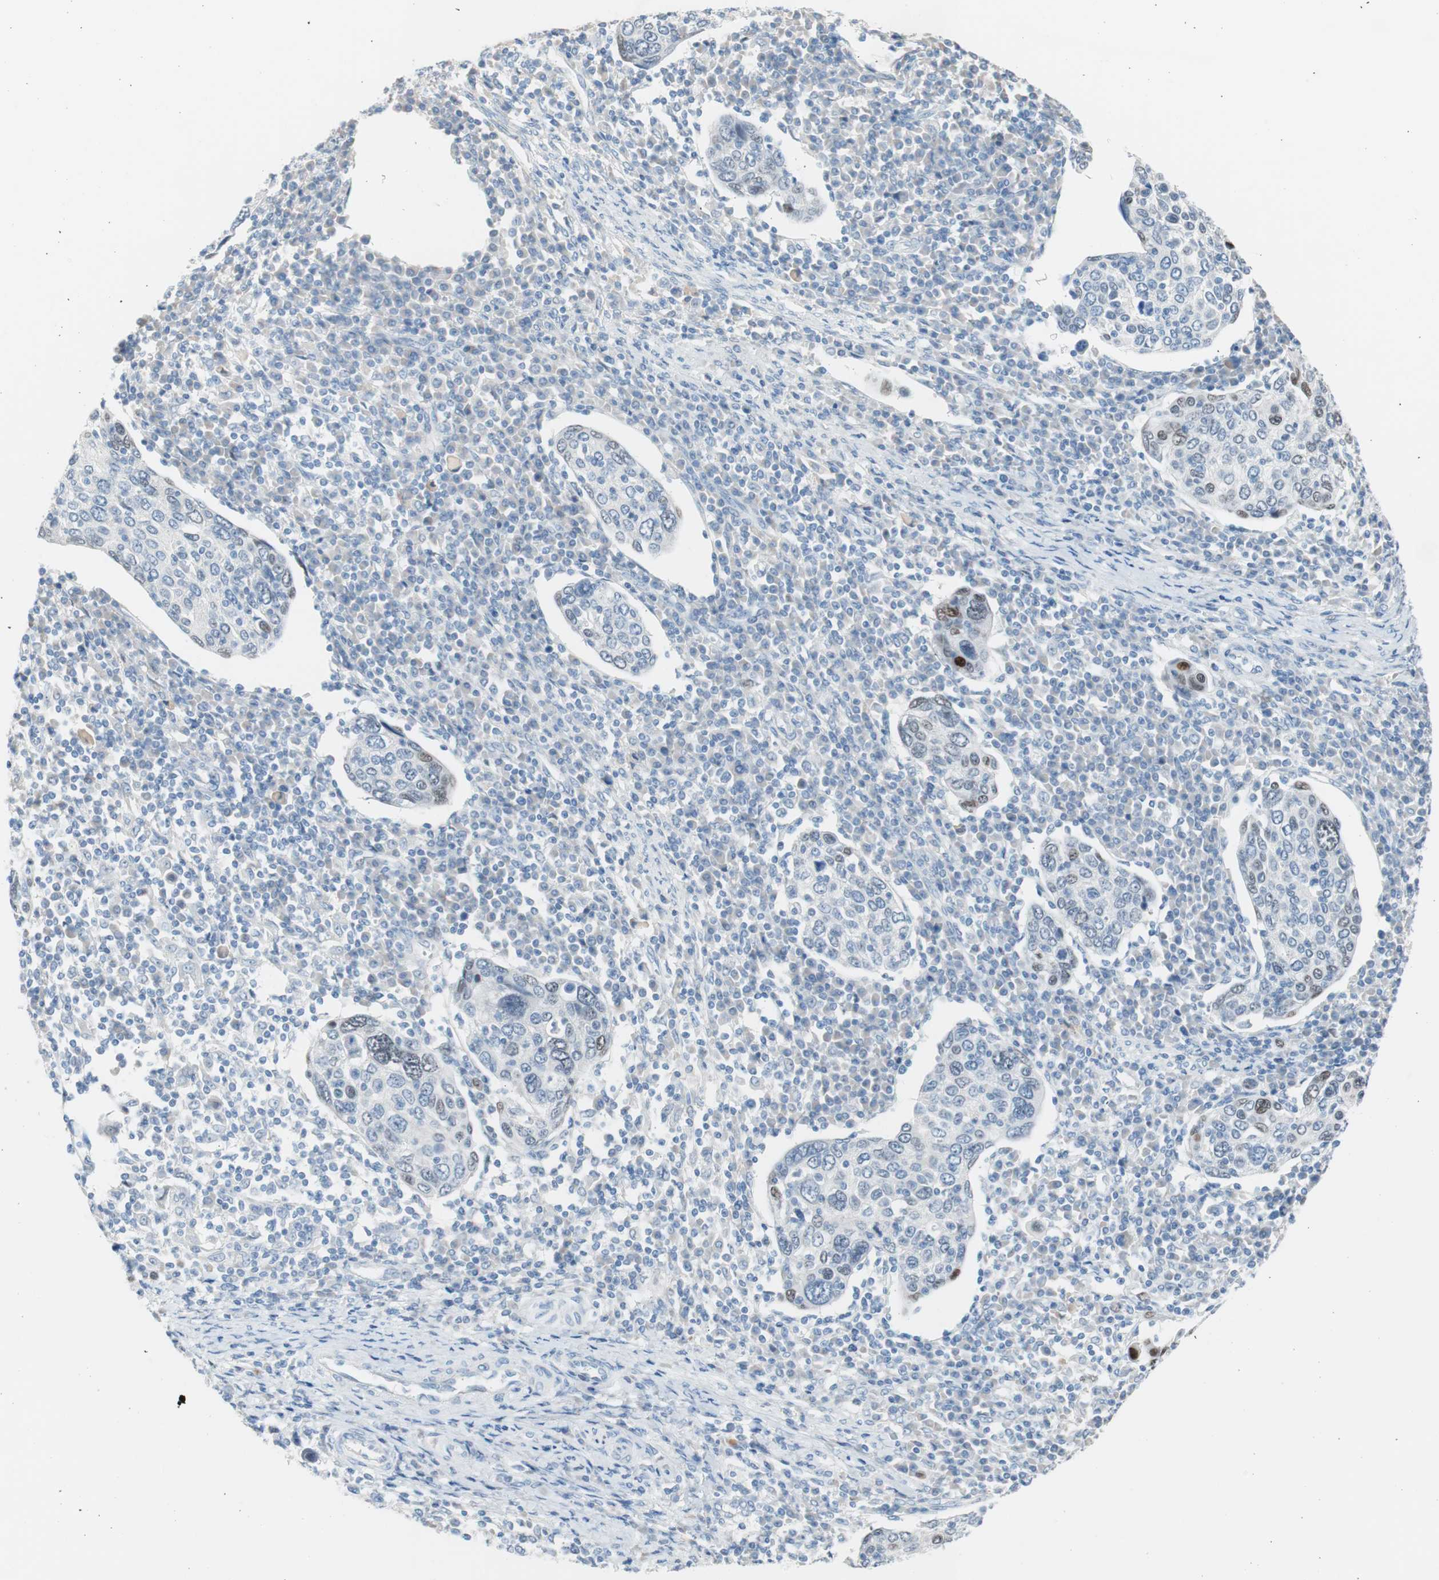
{"staining": {"intensity": "moderate", "quantity": "<25%", "location": "nuclear"}, "tissue": "cervical cancer", "cell_type": "Tumor cells", "image_type": "cancer", "snomed": [{"axis": "morphology", "description": "Squamous cell carcinoma, NOS"}, {"axis": "topography", "description": "Cervix"}], "caption": "Protein staining displays moderate nuclear staining in about <25% of tumor cells in squamous cell carcinoma (cervical).", "gene": "FOSL1", "patient": {"sex": "female", "age": 40}}